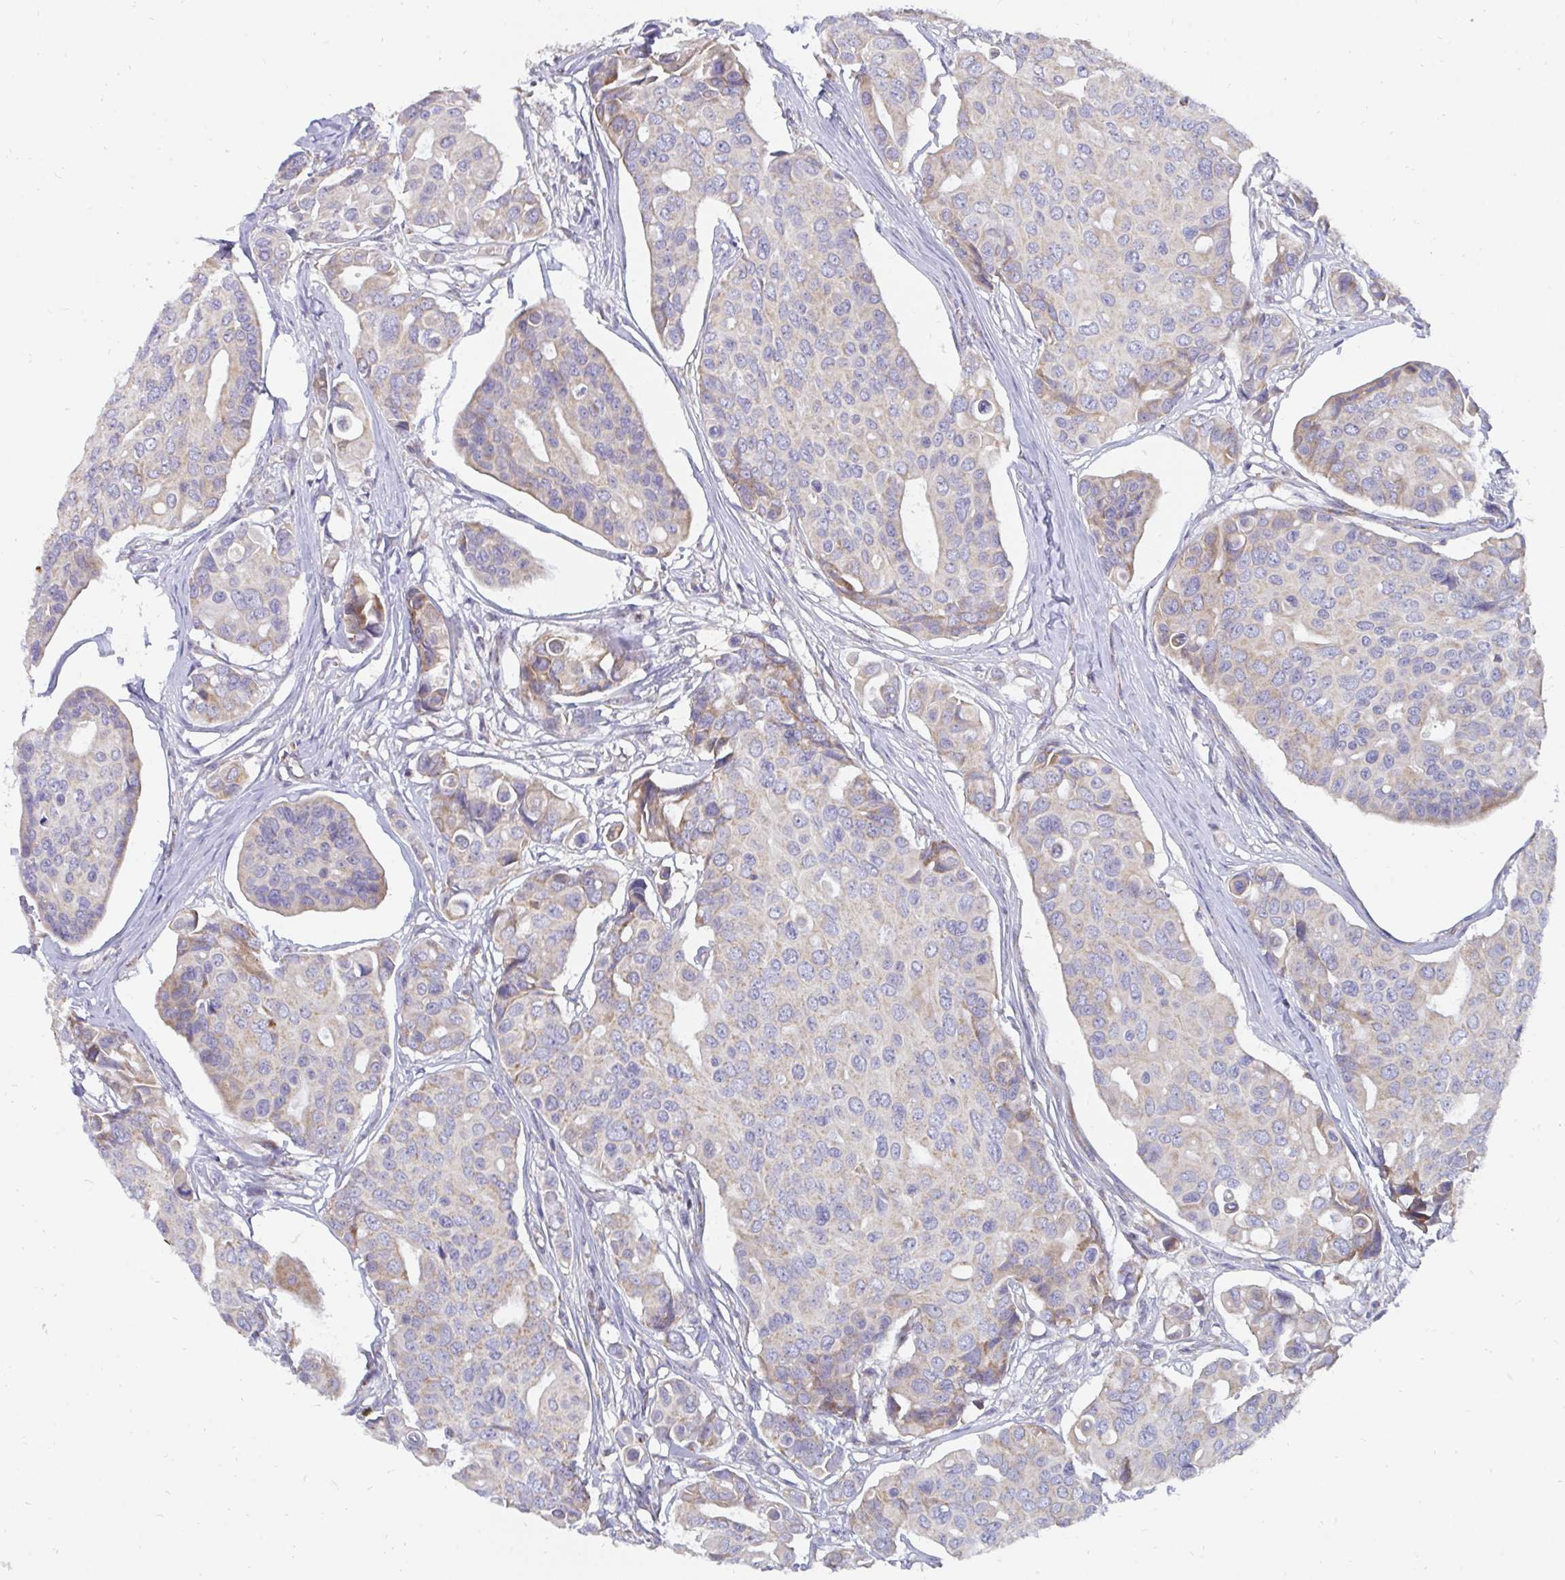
{"staining": {"intensity": "weak", "quantity": "<25%", "location": "cytoplasmic/membranous"}, "tissue": "breast cancer", "cell_type": "Tumor cells", "image_type": "cancer", "snomed": [{"axis": "morphology", "description": "Normal tissue, NOS"}, {"axis": "morphology", "description": "Duct carcinoma"}, {"axis": "topography", "description": "Skin"}, {"axis": "topography", "description": "Breast"}], "caption": "The histopathology image shows no significant expression in tumor cells of breast invasive ductal carcinoma. Brightfield microscopy of immunohistochemistry (IHC) stained with DAB (3,3'-diaminobenzidine) (brown) and hematoxylin (blue), captured at high magnification.", "gene": "PC", "patient": {"sex": "female", "age": 54}}